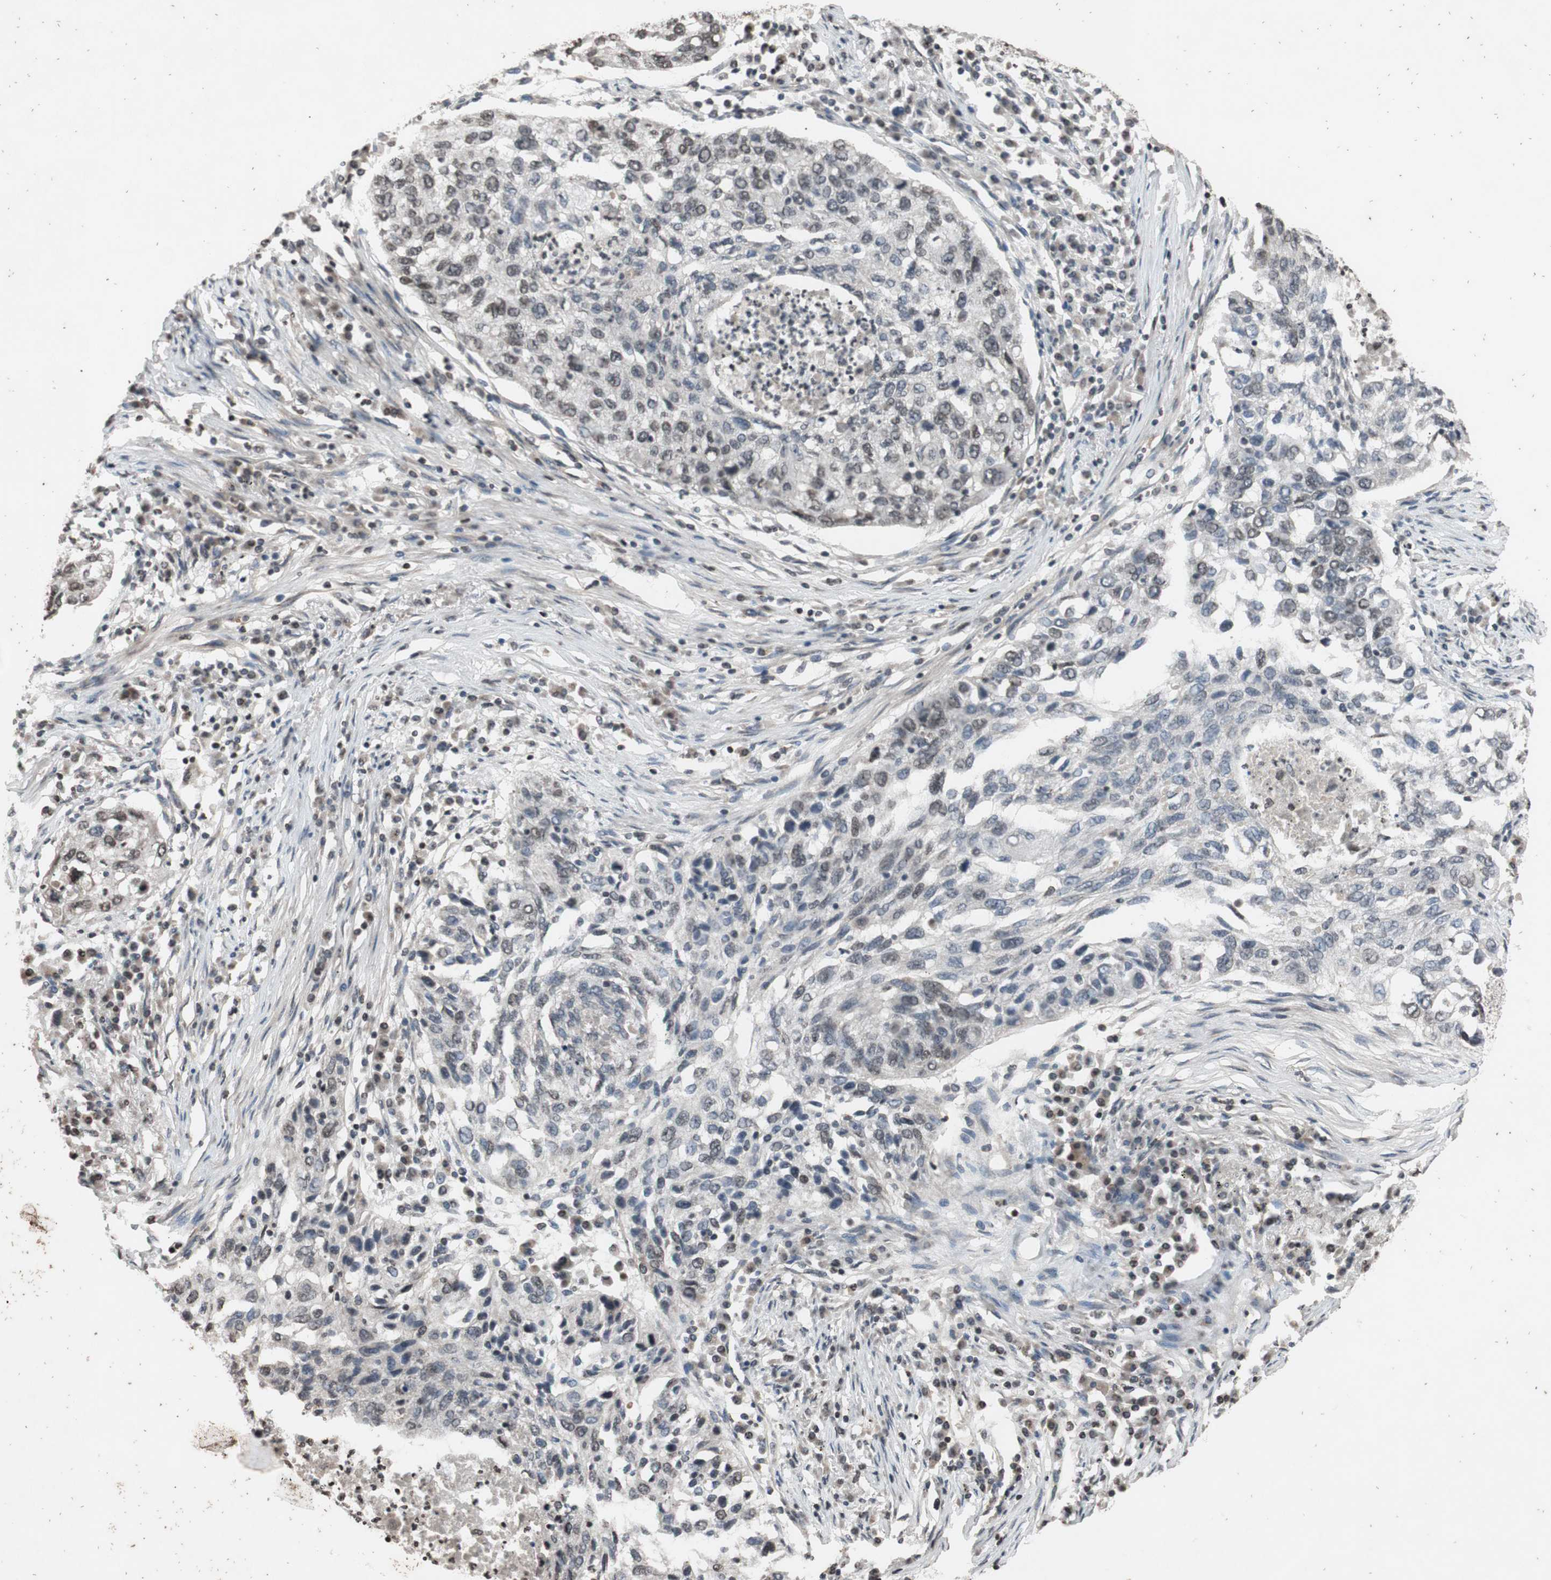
{"staining": {"intensity": "weak", "quantity": "25%-75%", "location": "nuclear"}, "tissue": "lung cancer", "cell_type": "Tumor cells", "image_type": "cancer", "snomed": [{"axis": "morphology", "description": "Squamous cell carcinoma, NOS"}, {"axis": "topography", "description": "Lung"}], "caption": "IHC histopathology image of lung squamous cell carcinoma stained for a protein (brown), which exhibits low levels of weak nuclear positivity in about 25%-75% of tumor cells.", "gene": "MCM6", "patient": {"sex": "female", "age": 63}}